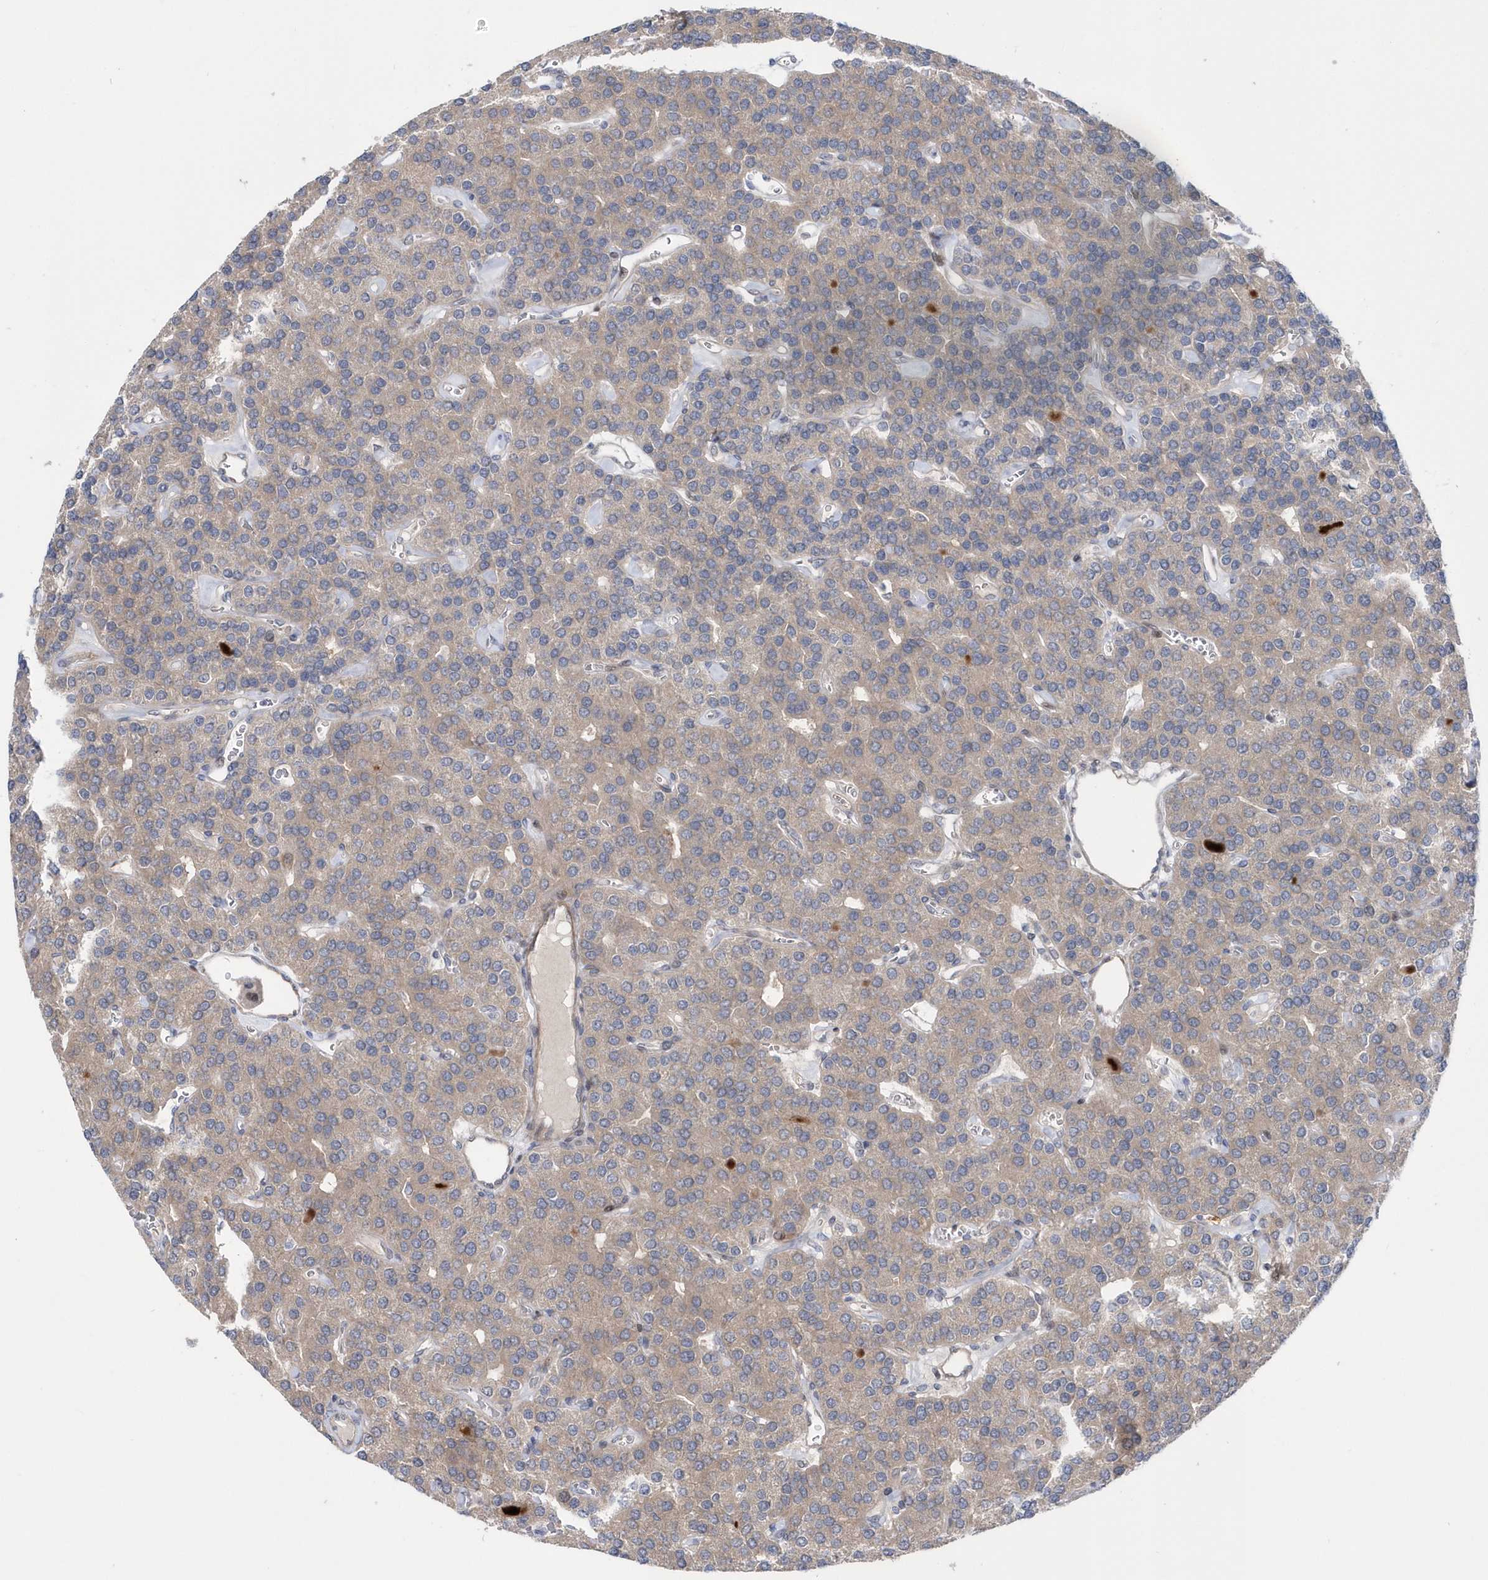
{"staining": {"intensity": "weak", "quantity": "25%-75%", "location": "cytoplasmic/membranous"}, "tissue": "parathyroid gland", "cell_type": "Glandular cells", "image_type": "normal", "snomed": [{"axis": "morphology", "description": "Normal tissue, NOS"}, {"axis": "morphology", "description": "Adenoma, NOS"}, {"axis": "topography", "description": "Parathyroid gland"}], "caption": "Parathyroid gland stained with immunohistochemistry (IHC) displays weak cytoplasmic/membranous staining in approximately 25%-75% of glandular cells. (Stains: DAB (3,3'-diaminobenzidine) in brown, nuclei in blue, Microscopy: brightfield microscopy at high magnification).", "gene": "DSPP", "patient": {"sex": "female", "age": 86}}